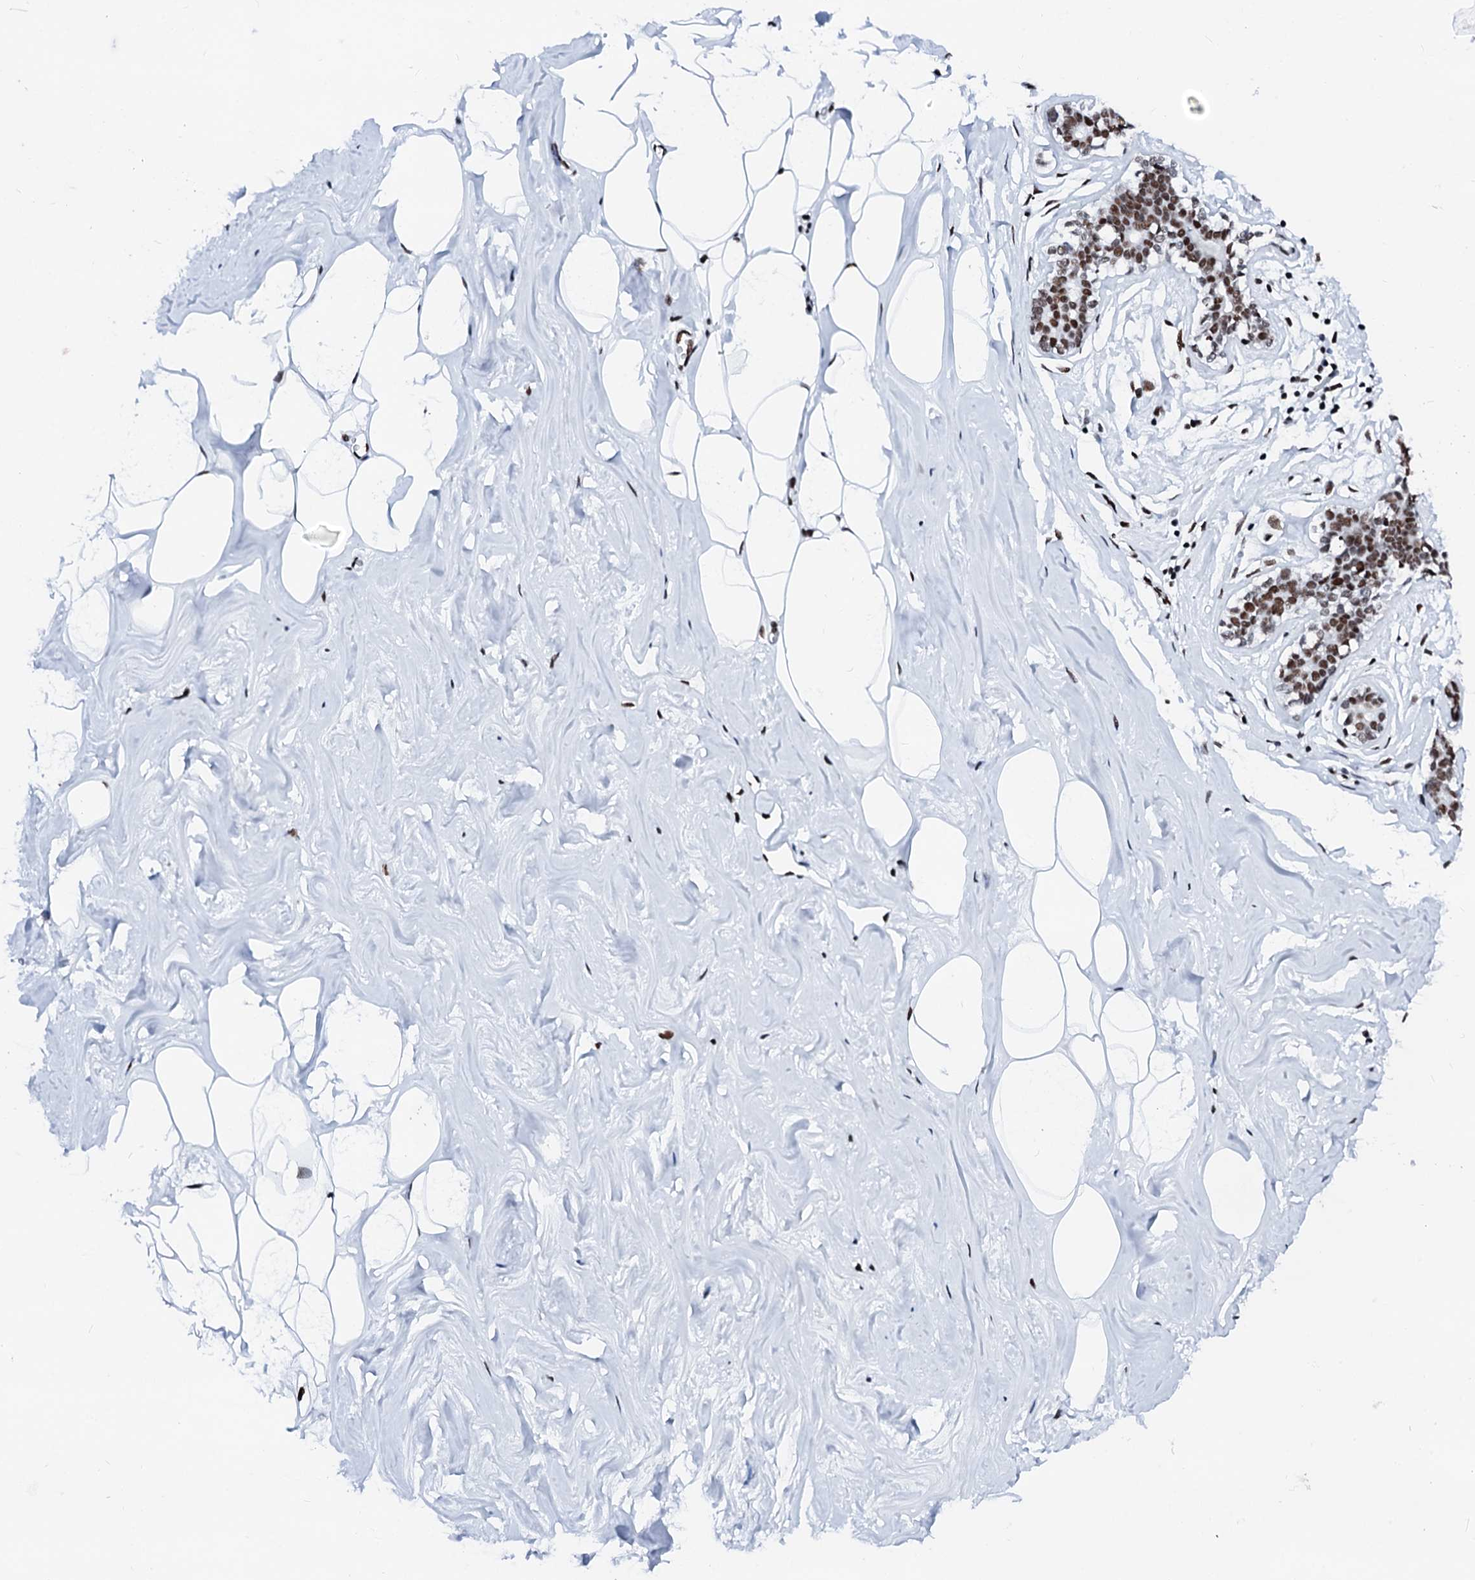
{"staining": {"intensity": "strong", "quantity": ">75%", "location": "nuclear"}, "tissue": "adipose tissue", "cell_type": "Adipocytes", "image_type": "normal", "snomed": [{"axis": "morphology", "description": "Normal tissue, NOS"}, {"axis": "morphology", "description": "Fibrosis, NOS"}, {"axis": "topography", "description": "Breast"}, {"axis": "topography", "description": "Adipose tissue"}], "caption": "The photomicrograph exhibits immunohistochemical staining of benign adipose tissue. There is strong nuclear staining is present in approximately >75% of adipocytes. The protein is shown in brown color, while the nuclei are stained blue.", "gene": "RALY", "patient": {"sex": "female", "age": 39}}